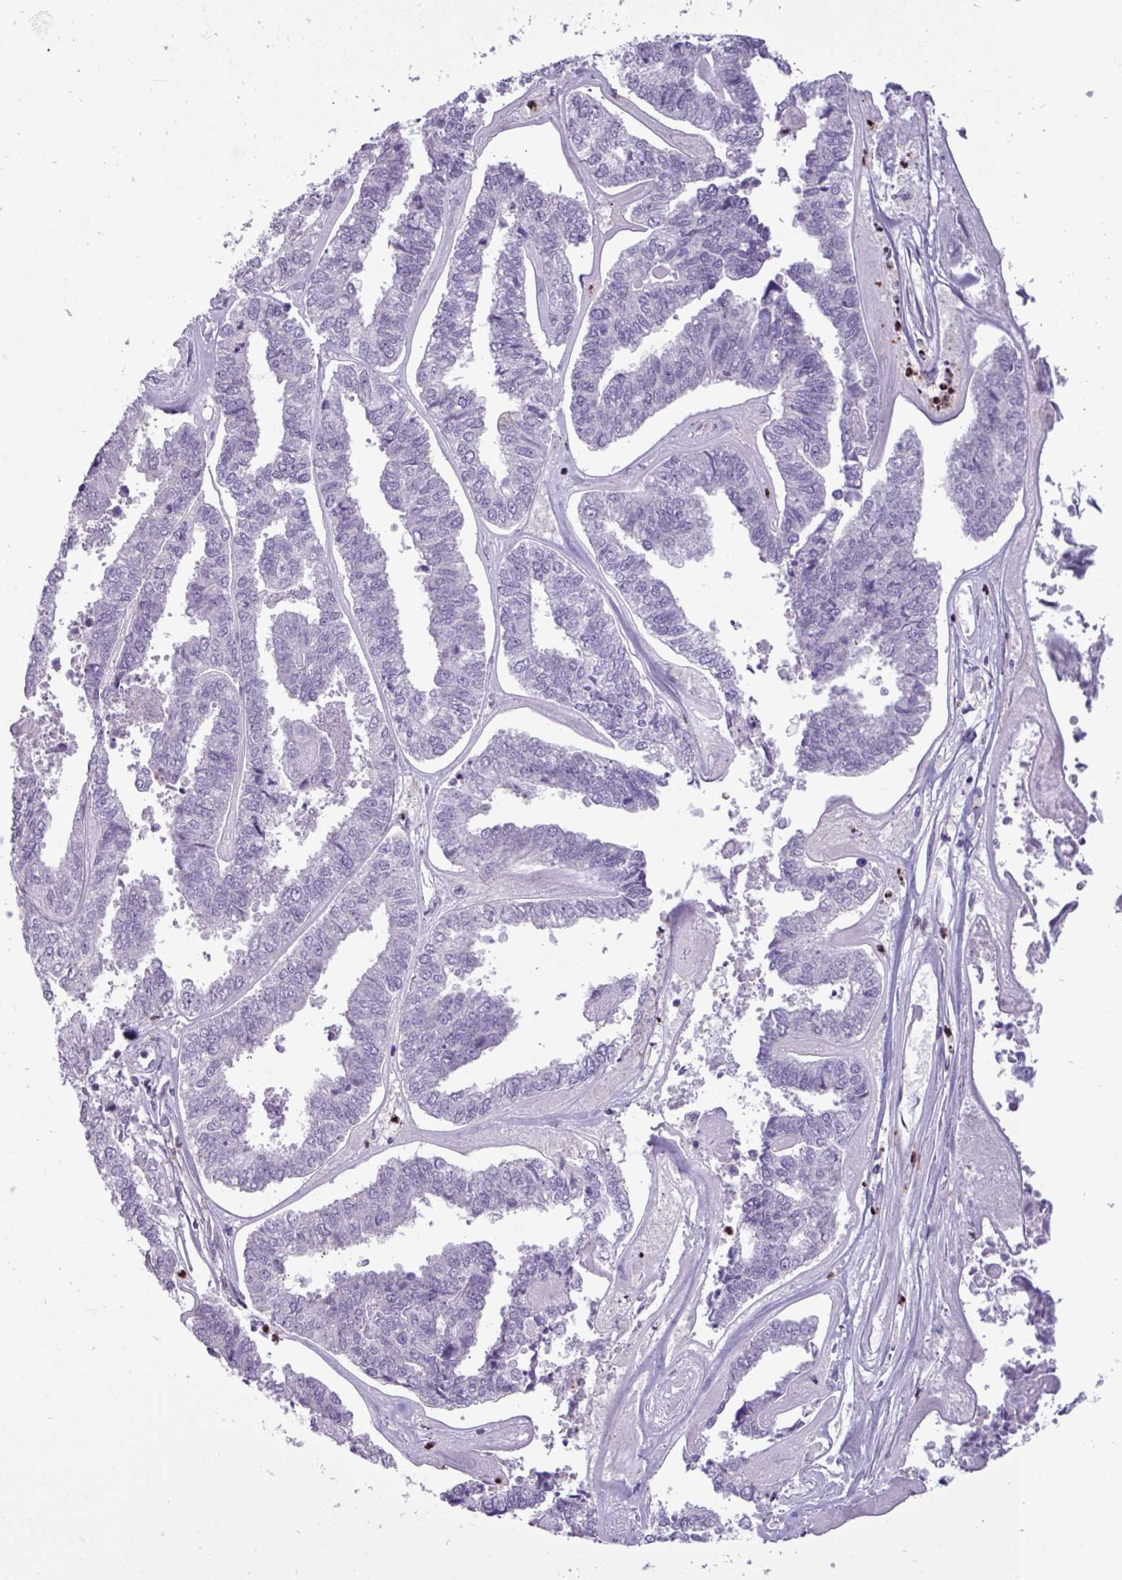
{"staining": {"intensity": "negative", "quantity": "none", "location": "none"}, "tissue": "endometrial cancer", "cell_type": "Tumor cells", "image_type": "cancer", "snomed": [{"axis": "morphology", "description": "Adenocarcinoma, NOS"}, {"axis": "topography", "description": "Endometrium"}], "caption": "The immunohistochemistry photomicrograph has no significant staining in tumor cells of endometrial adenocarcinoma tissue.", "gene": "TRIM39", "patient": {"sex": "female", "age": 73}}